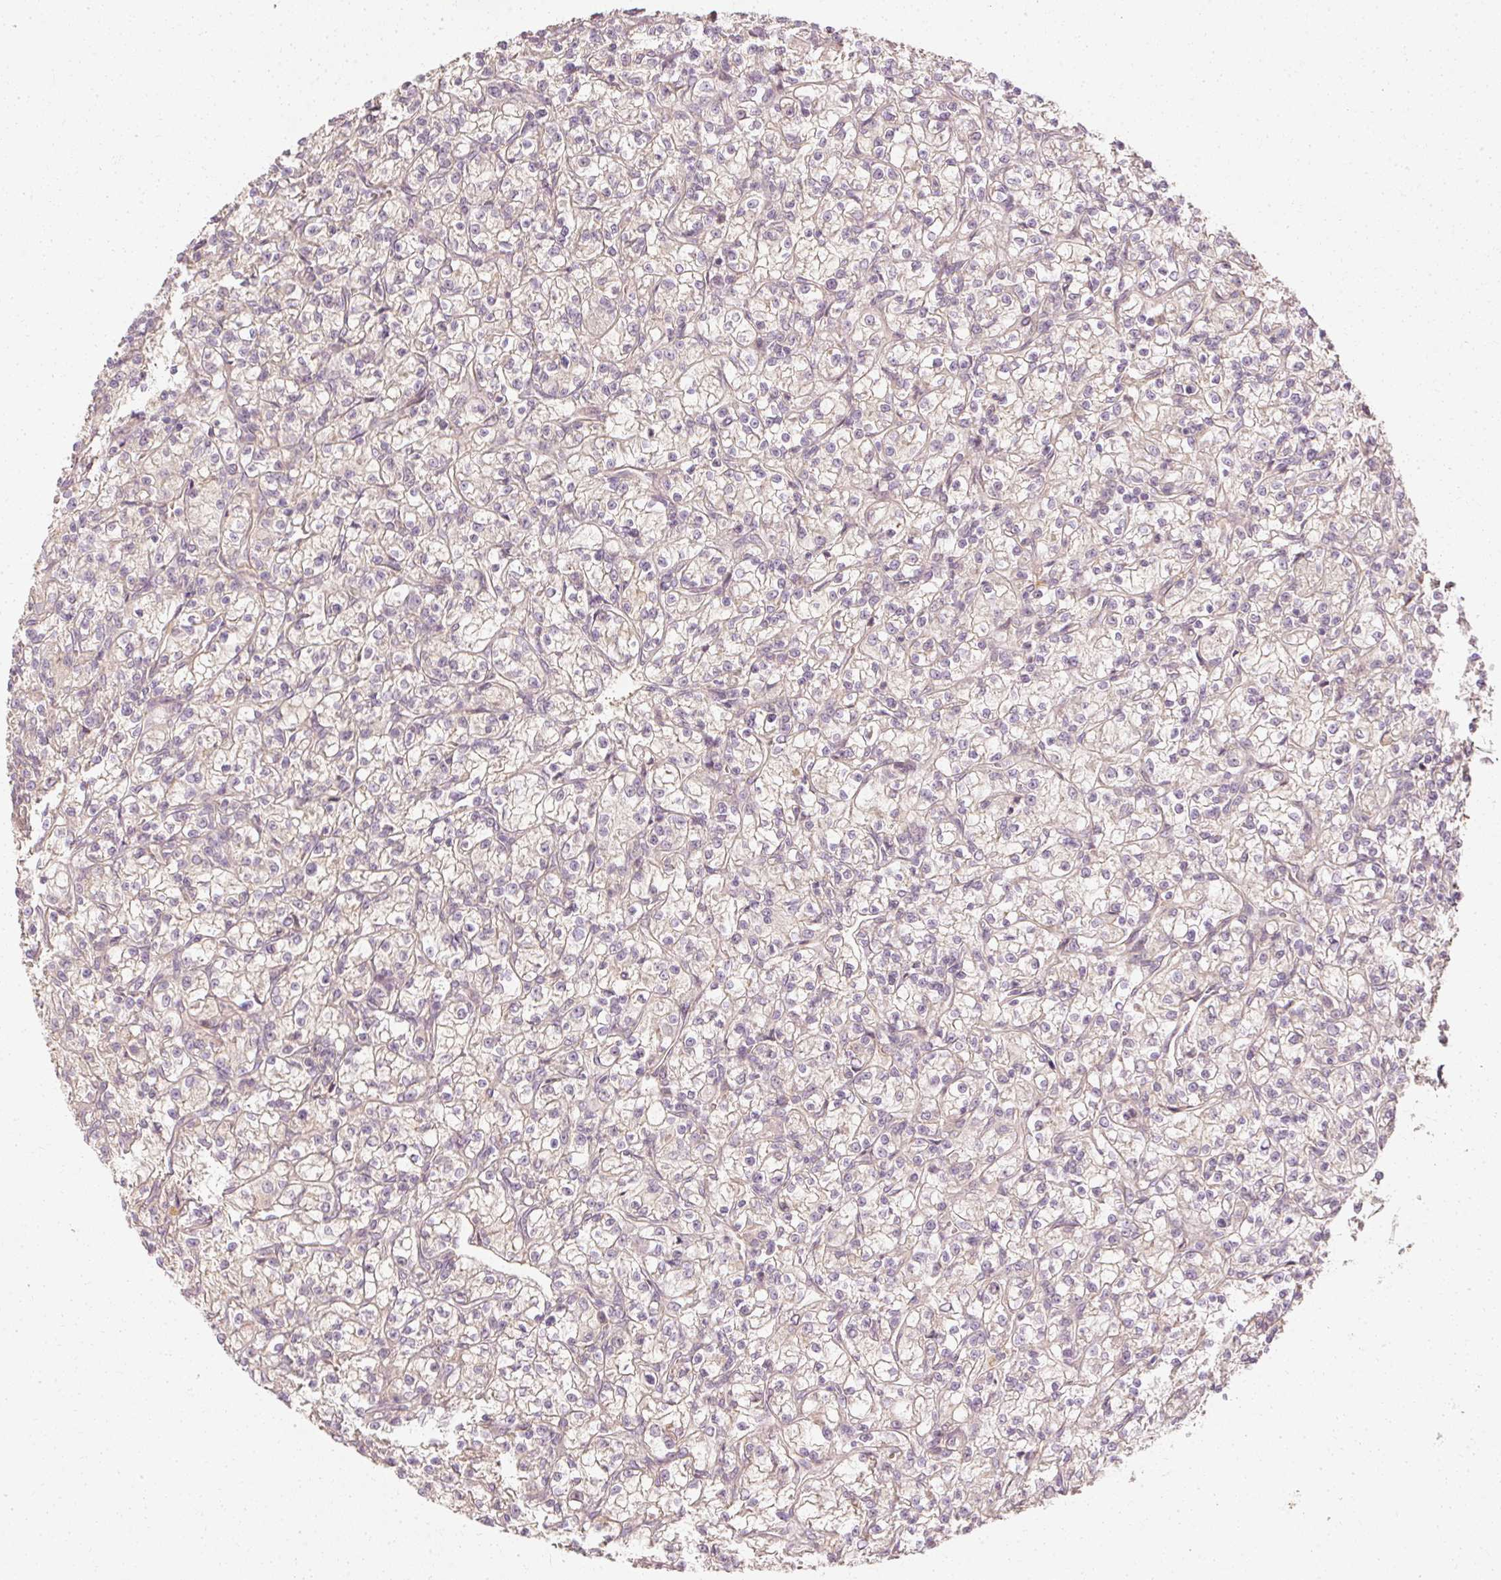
{"staining": {"intensity": "negative", "quantity": "none", "location": "none"}, "tissue": "renal cancer", "cell_type": "Tumor cells", "image_type": "cancer", "snomed": [{"axis": "morphology", "description": "Adenocarcinoma, NOS"}, {"axis": "topography", "description": "Kidney"}], "caption": "The immunohistochemistry micrograph has no significant staining in tumor cells of renal adenocarcinoma tissue.", "gene": "GNAQ", "patient": {"sex": "female", "age": 59}}